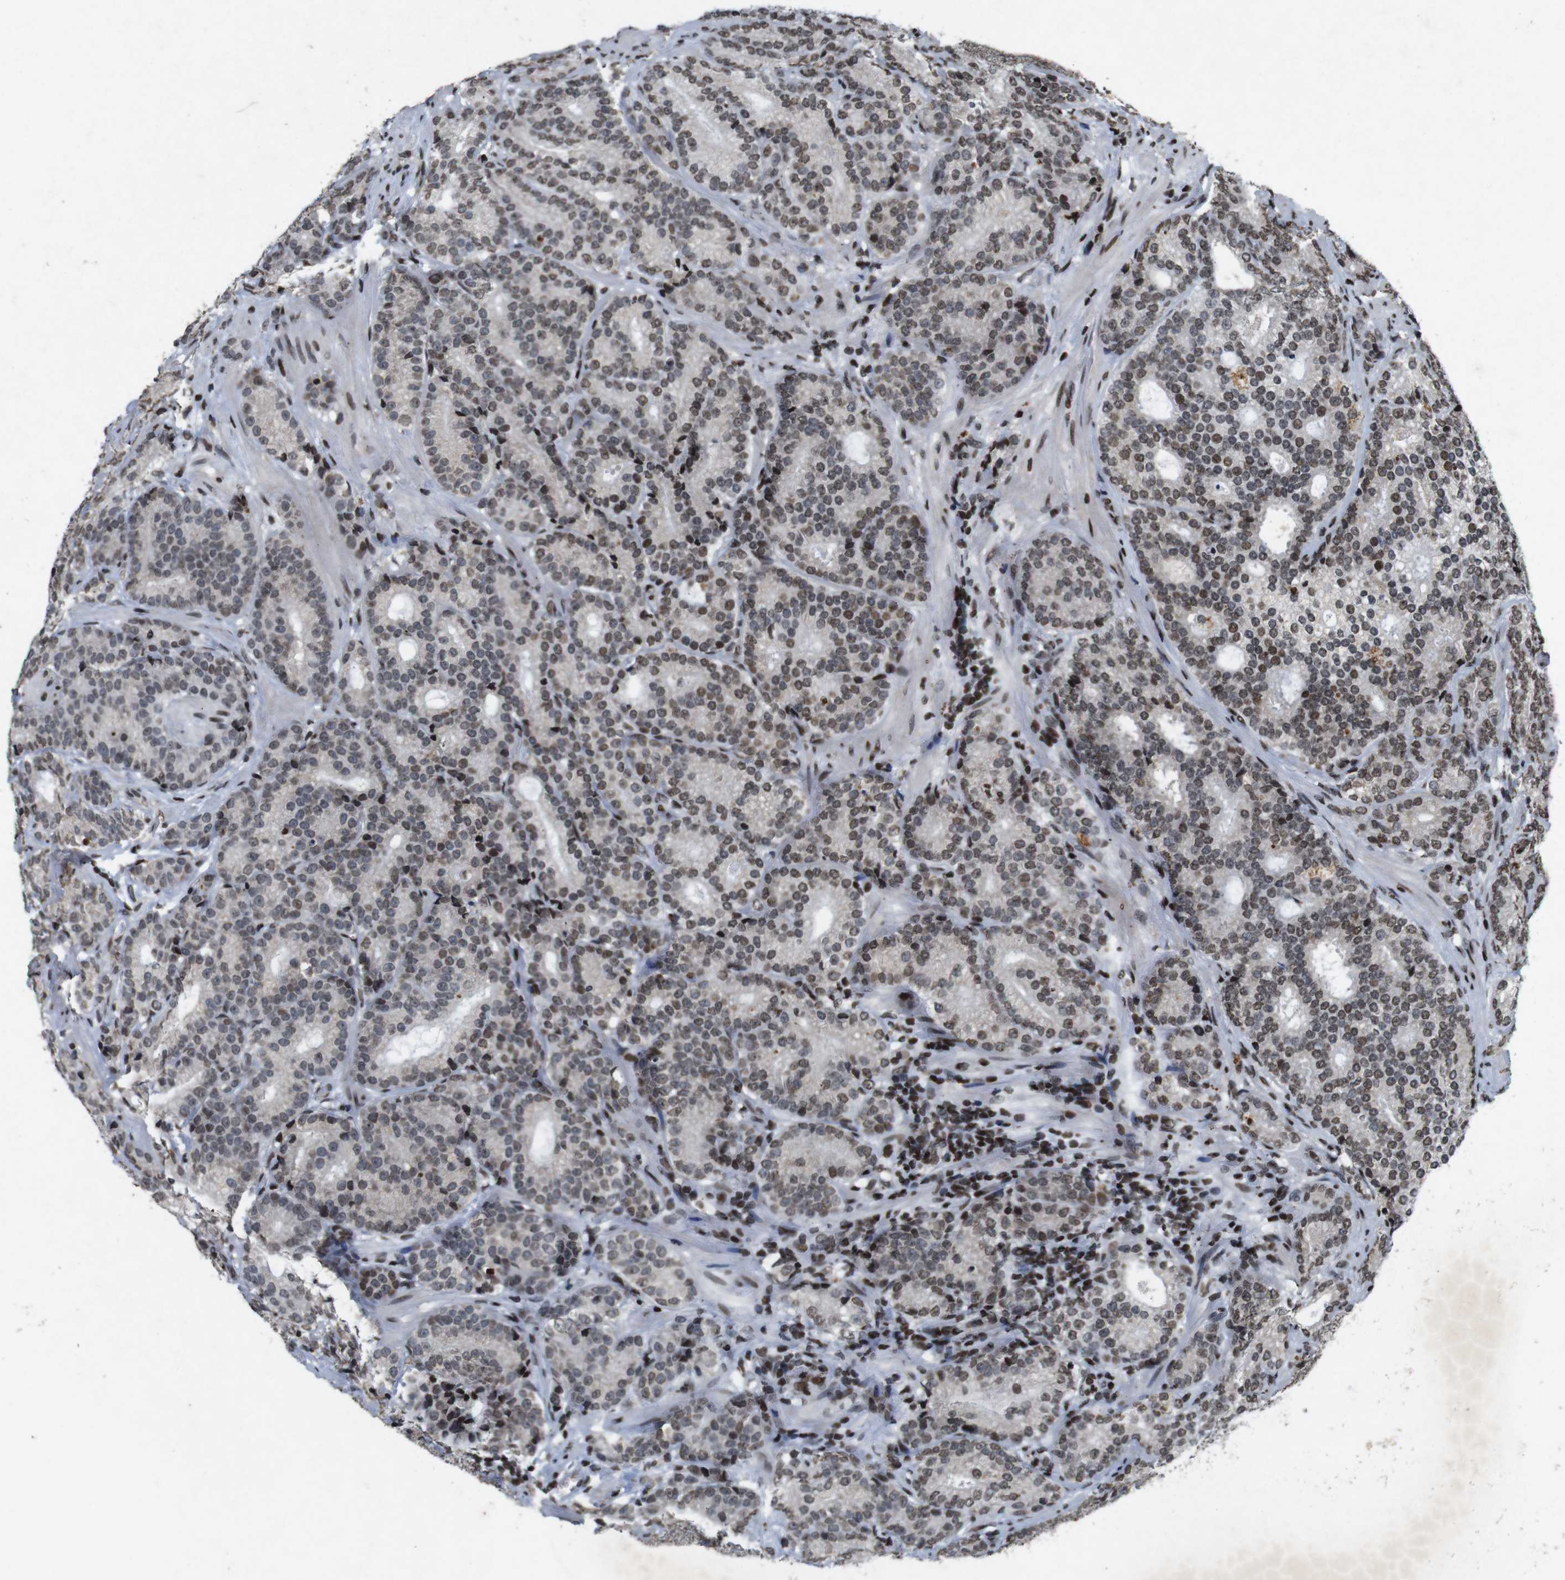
{"staining": {"intensity": "moderate", "quantity": ">75%", "location": "nuclear"}, "tissue": "prostate cancer", "cell_type": "Tumor cells", "image_type": "cancer", "snomed": [{"axis": "morphology", "description": "Adenocarcinoma, High grade"}, {"axis": "topography", "description": "Prostate"}], "caption": "A photomicrograph showing moderate nuclear expression in about >75% of tumor cells in prostate adenocarcinoma (high-grade), as visualized by brown immunohistochemical staining.", "gene": "MAGEH1", "patient": {"sex": "male", "age": 61}}